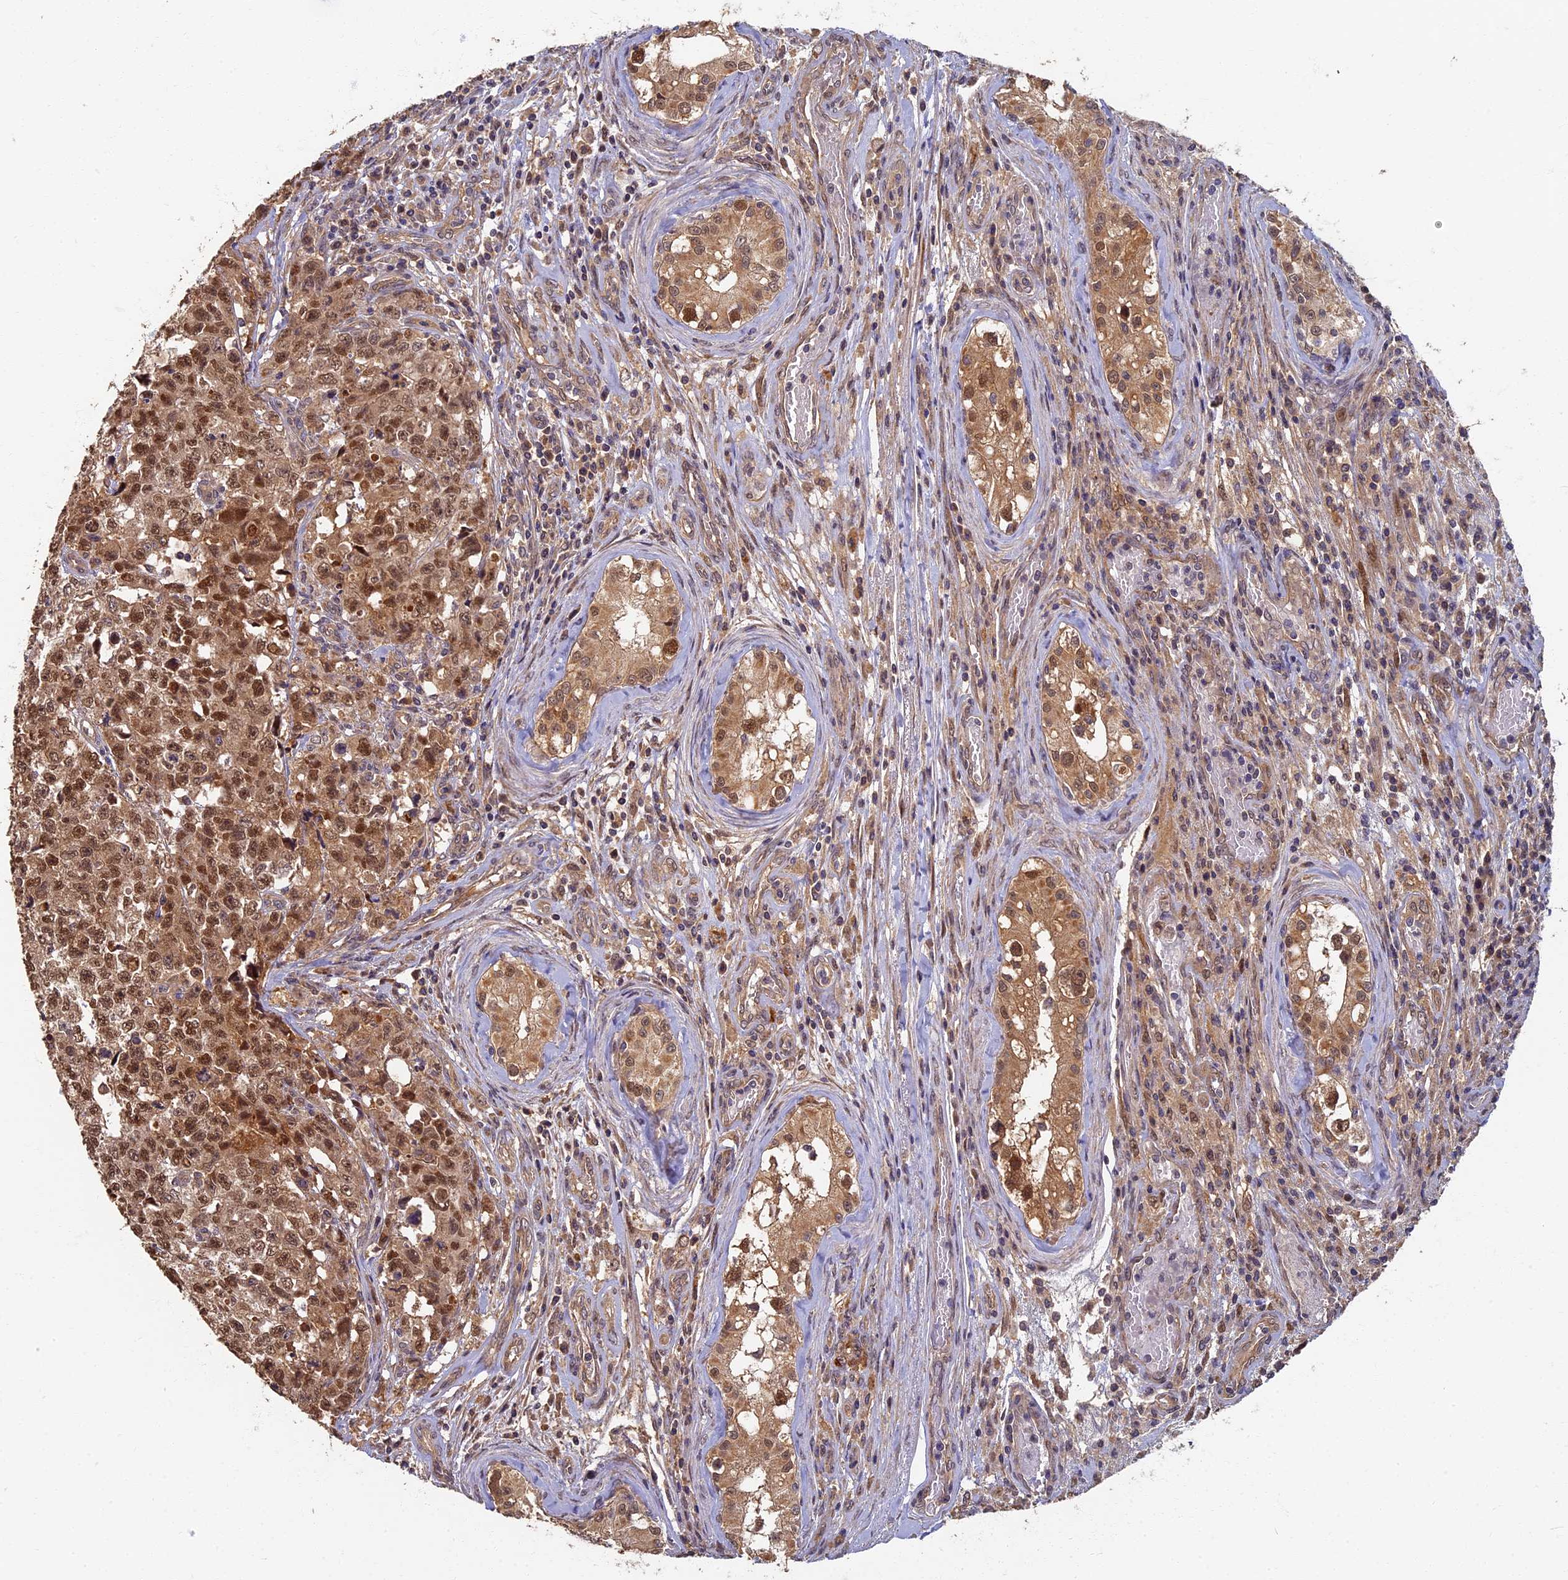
{"staining": {"intensity": "moderate", "quantity": ">75%", "location": "cytoplasmic/membranous,nuclear"}, "tissue": "testis cancer", "cell_type": "Tumor cells", "image_type": "cancer", "snomed": [{"axis": "morphology", "description": "Carcinoma, Embryonal, NOS"}, {"axis": "topography", "description": "Testis"}], "caption": "Brown immunohistochemical staining in human embryonal carcinoma (testis) shows moderate cytoplasmic/membranous and nuclear staining in approximately >75% of tumor cells. The staining is performed using DAB (3,3'-diaminobenzidine) brown chromogen to label protein expression. The nuclei are counter-stained blue using hematoxylin.", "gene": "RSPH3", "patient": {"sex": "male", "age": 28}}